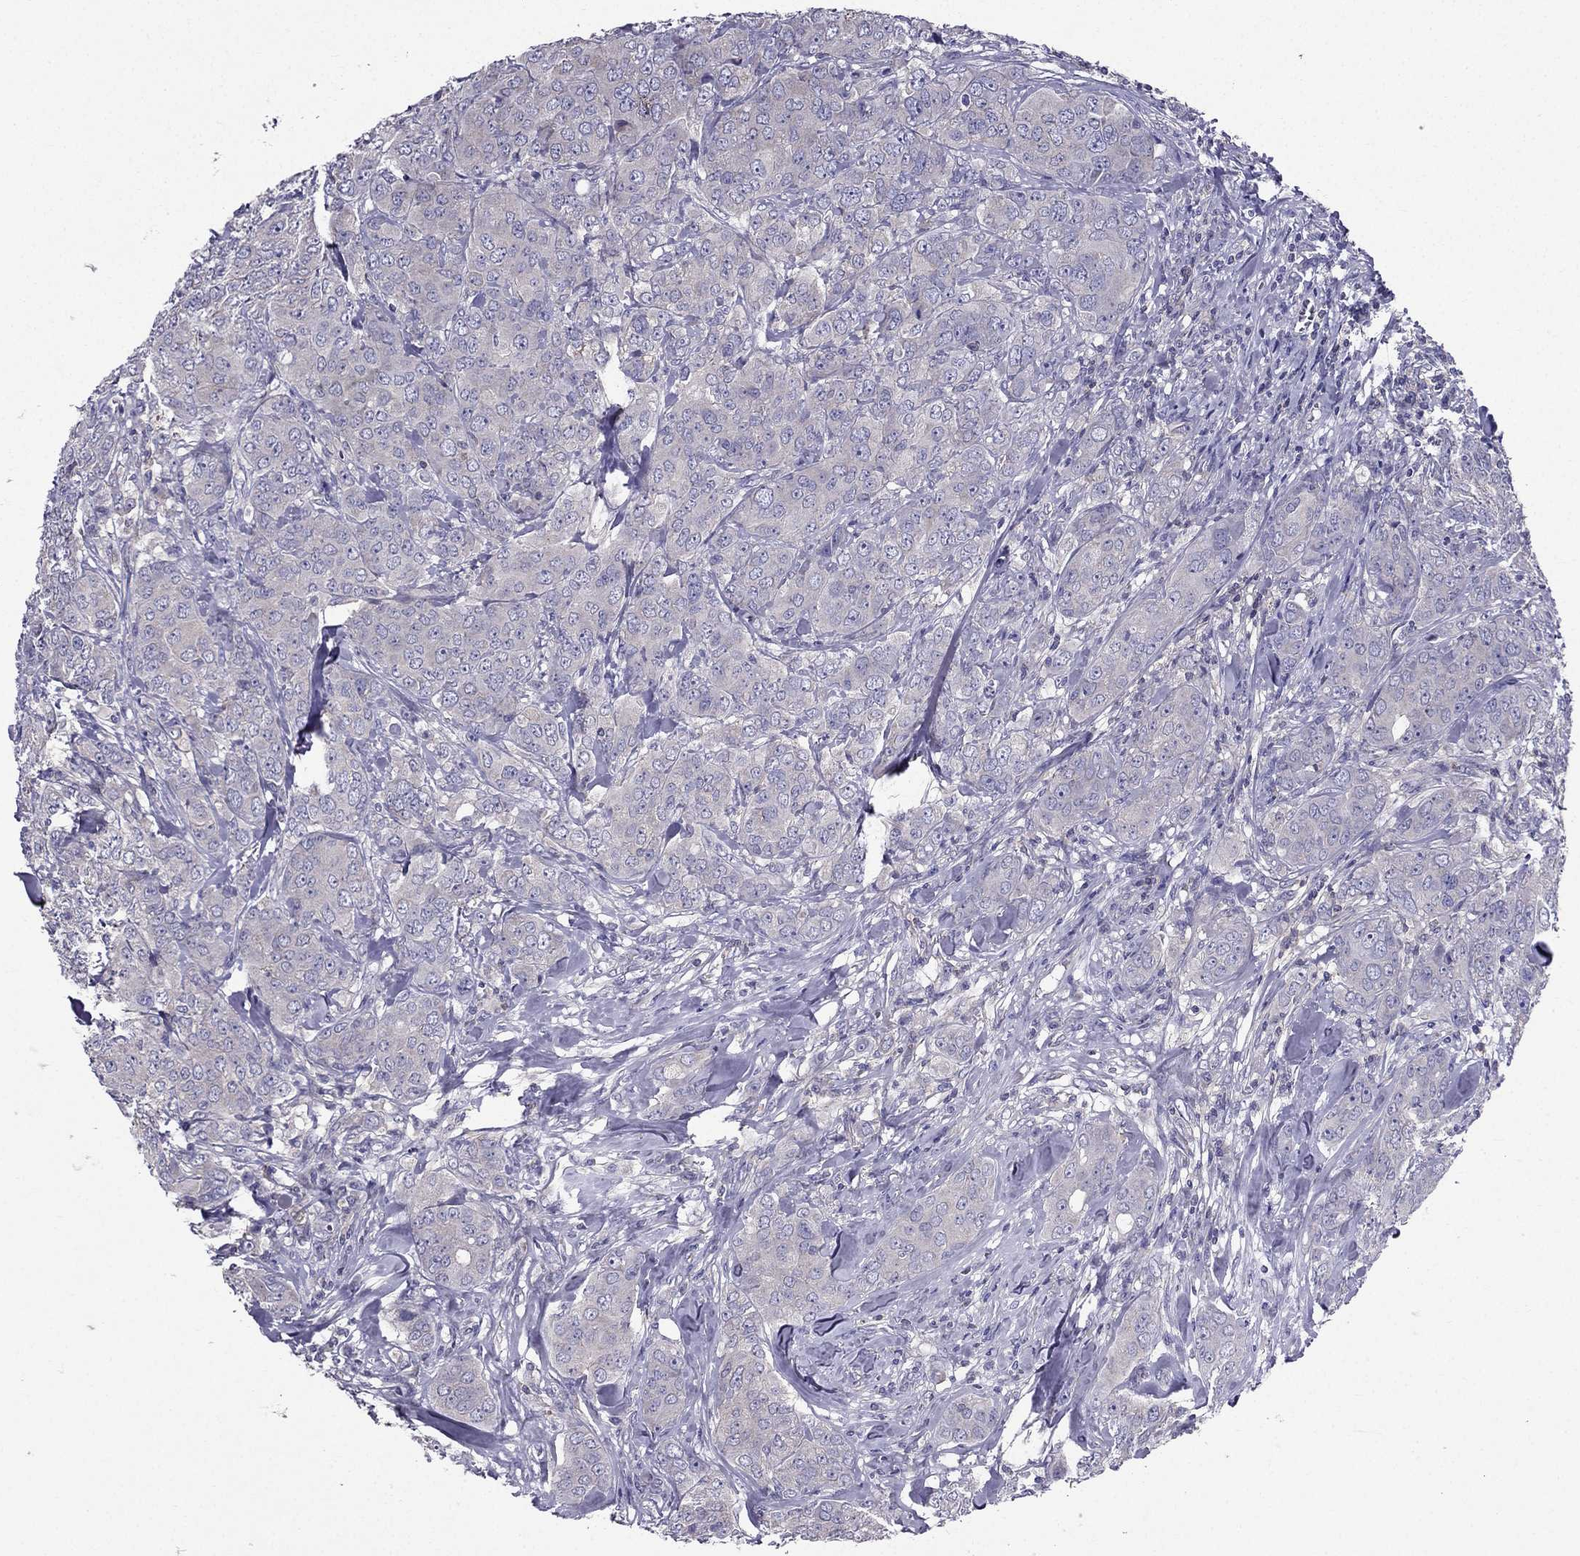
{"staining": {"intensity": "negative", "quantity": "none", "location": "none"}, "tissue": "breast cancer", "cell_type": "Tumor cells", "image_type": "cancer", "snomed": [{"axis": "morphology", "description": "Duct carcinoma"}, {"axis": "topography", "description": "Breast"}], "caption": "IHC photomicrograph of breast cancer stained for a protein (brown), which exhibits no staining in tumor cells. (Stains: DAB immunohistochemistry with hematoxylin counter stain, Microscopy: brightfield microscopy at high magnification).", "gene": "AAK1", "patient": {"sex": "female", "age": 43}}